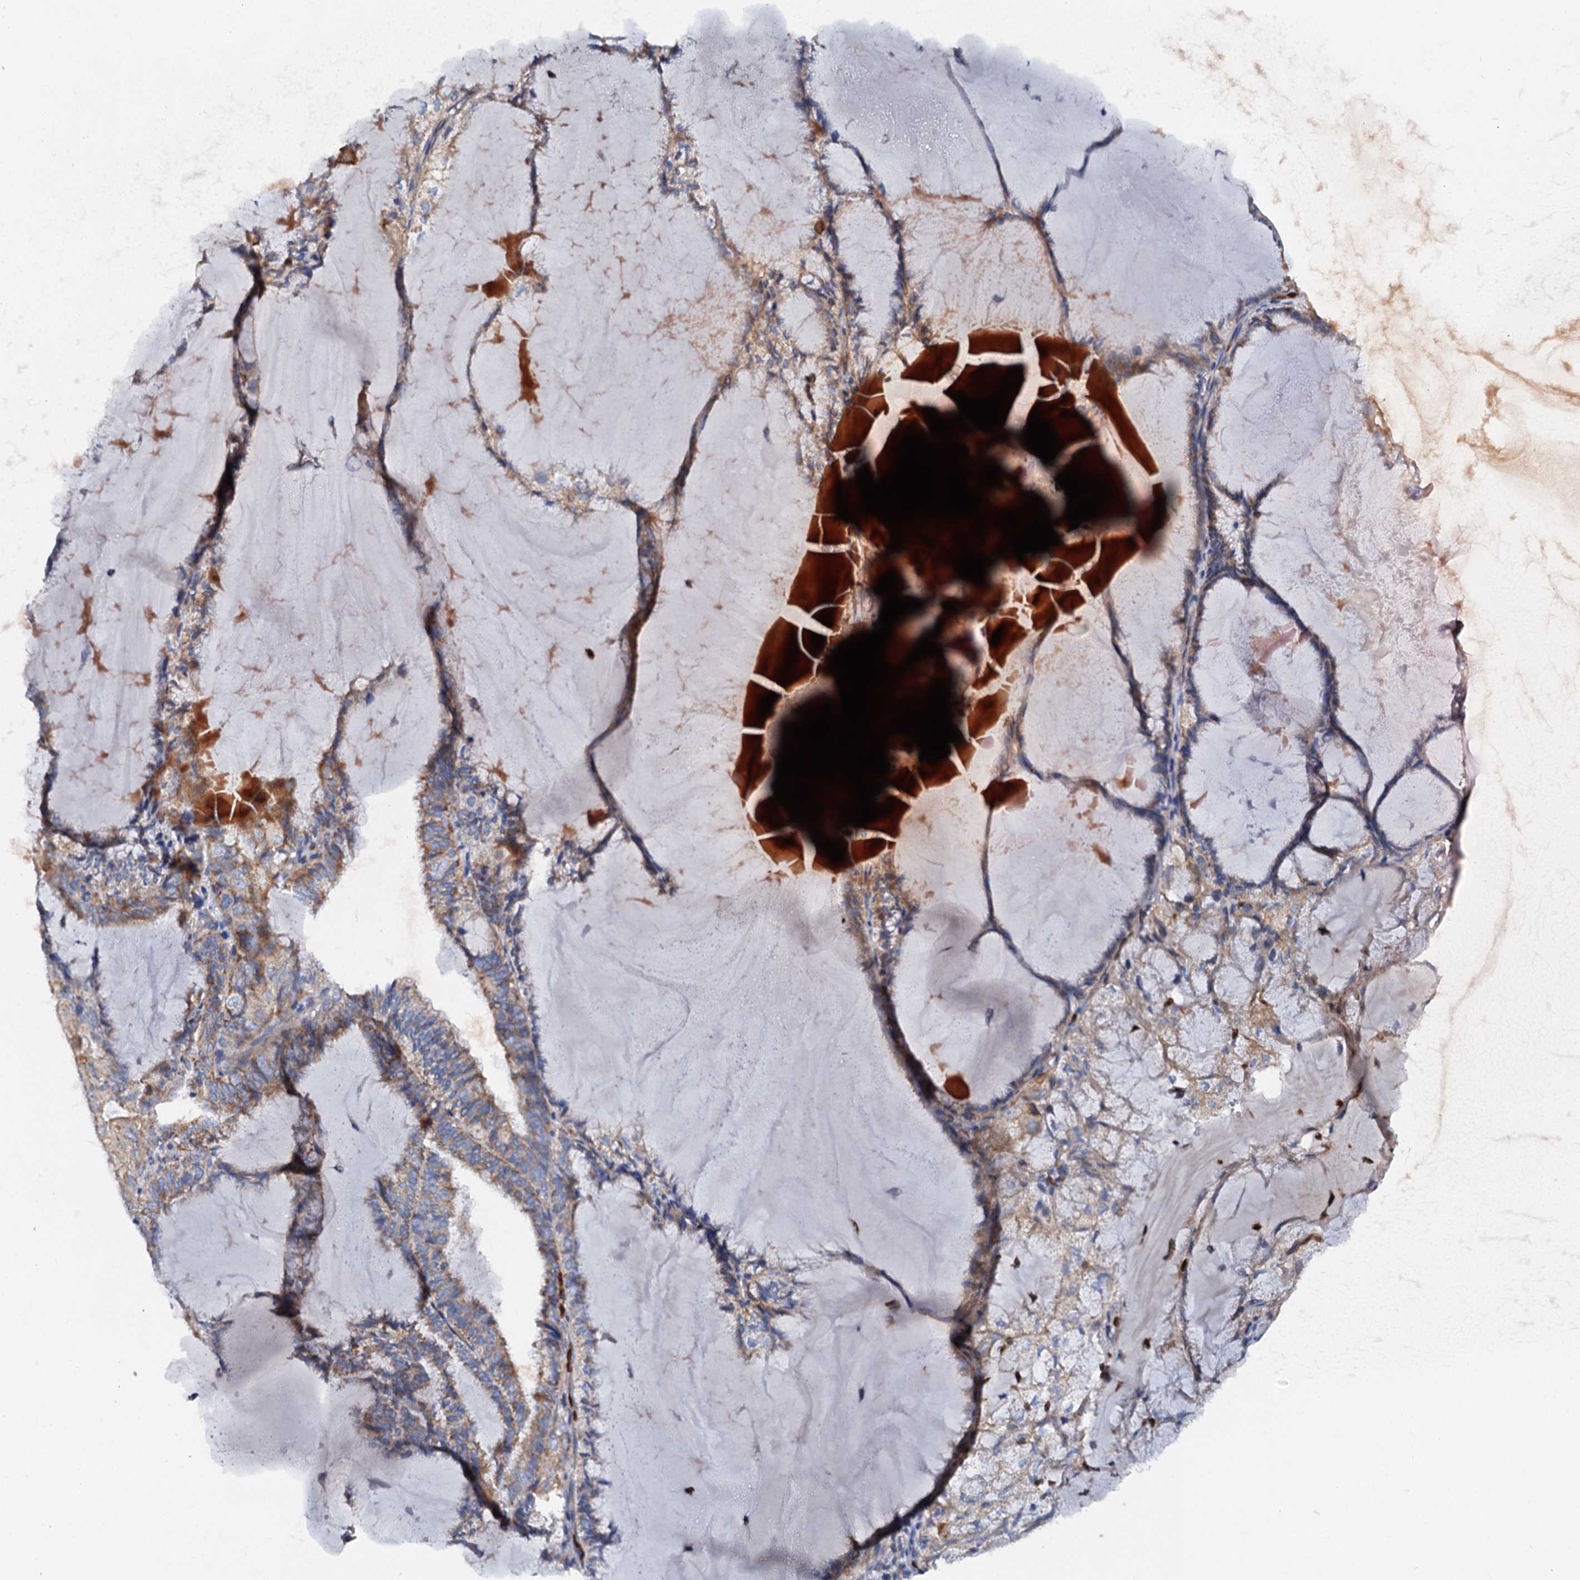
{"staining": {"intensity": "weak", "quantity": "<25%", "location": "cytoplasmic/membranous"}, "tissue": "endometrial cancer", "cell_type": "Tumor cells", "image_type": "cancer", "snomed": [{"axis": "morphology", "description": "Adenocarcinoma, NOS"}, {"axis": "topography", "description": "Endometrium"}], "caption": "Endometrial cancer was stained to show a protein in brown. There is no significant staining in tumor cells.", "gene": "RASSF9", "patient": {"sex": "female", "age": 81}}